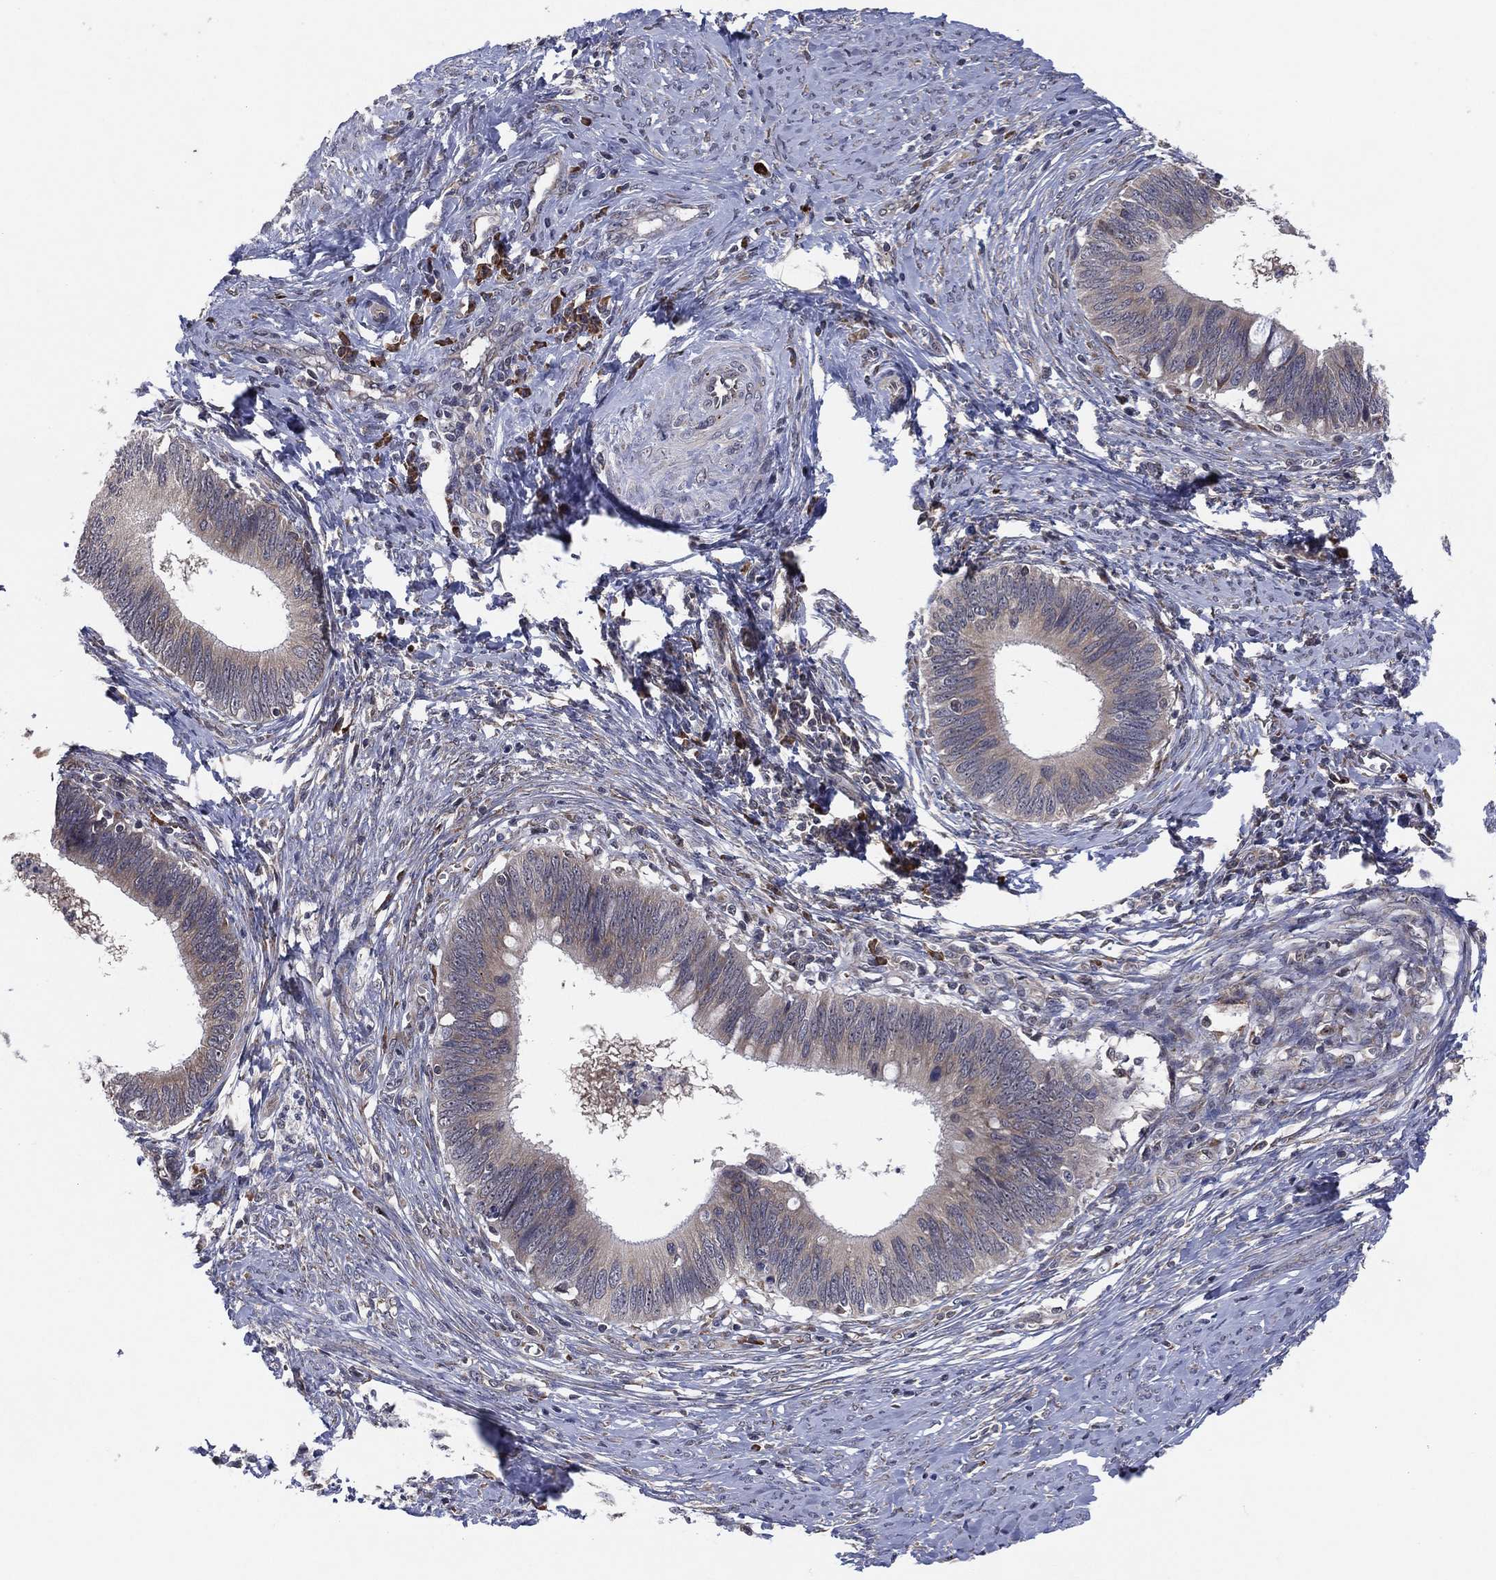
{"staining": {"intensity": "negative", "quantity": "none", "location": "none"}, "tissue": "cervical cancer", "cell_type": "Tumor cells", "image_type": "cancer", "snomed": [{"axis": "morphology", "description": "Adenocarcinoma, NOS"}, {"axis": "topography", "description": "Cervix"}], "caption": "Cervical adenocarcinoma was stained to show a protein in brown. There is no significant expression in tumor cells.", "gene": "FAM104A", "patient": {"sex": "female", "age": 42}}